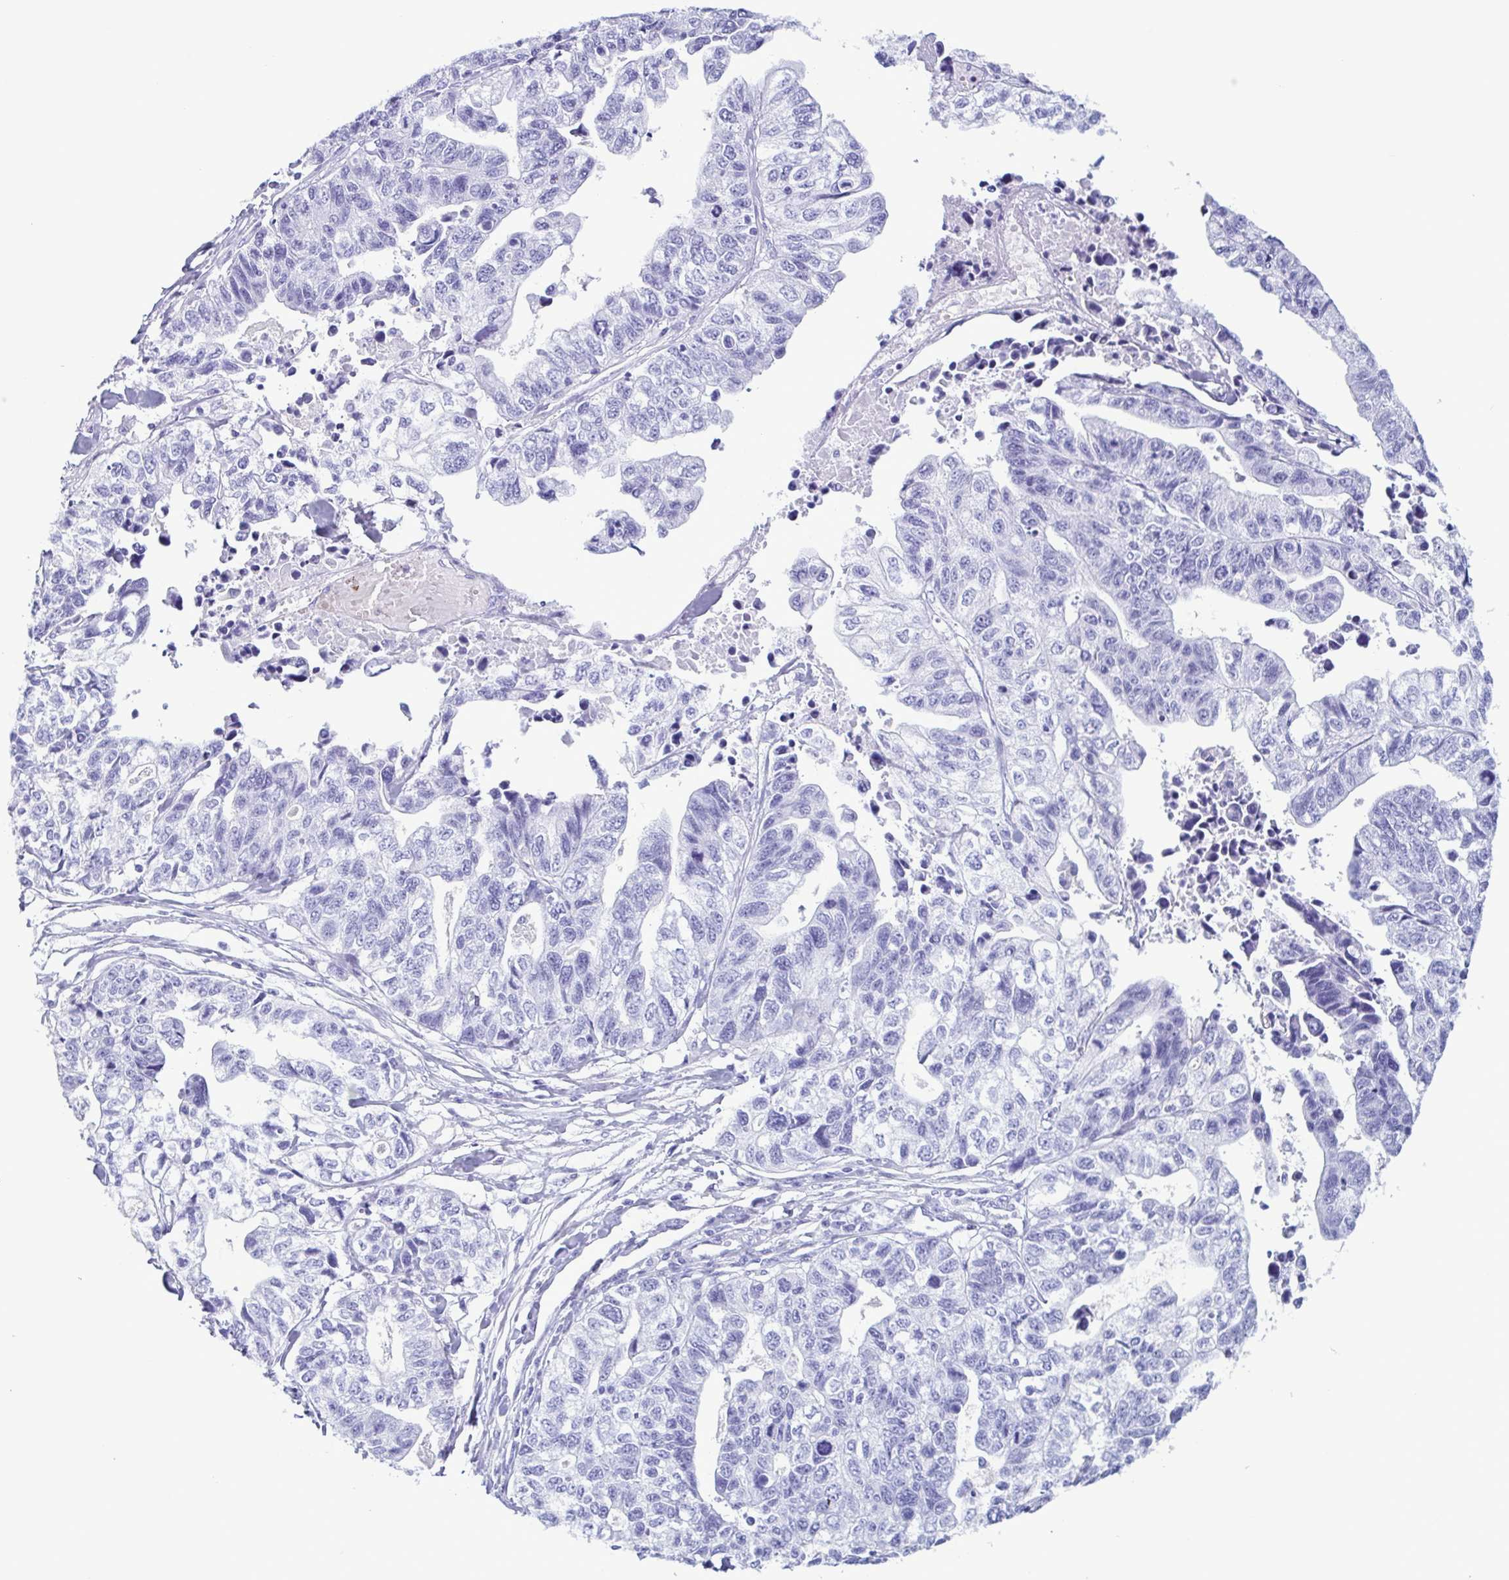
{"staining": {"intensity": "negative", "quantity": "none", "location": "none"}, "tissue": "stomach cancer", "cell_type": "Tumor cells", "image_type": "cancer", "snomed": [{"axis": "morphology", "description": "Adenocarcinoma, NOS"}, {"axis": "topography", "description": "Stomach, upper"}], "caption": "An image of stomach cancer stained for a protein demonstrates no brown staining in tumor cells.", "gene": "LTF", "patient": {"sex": "female", "age": 67}}